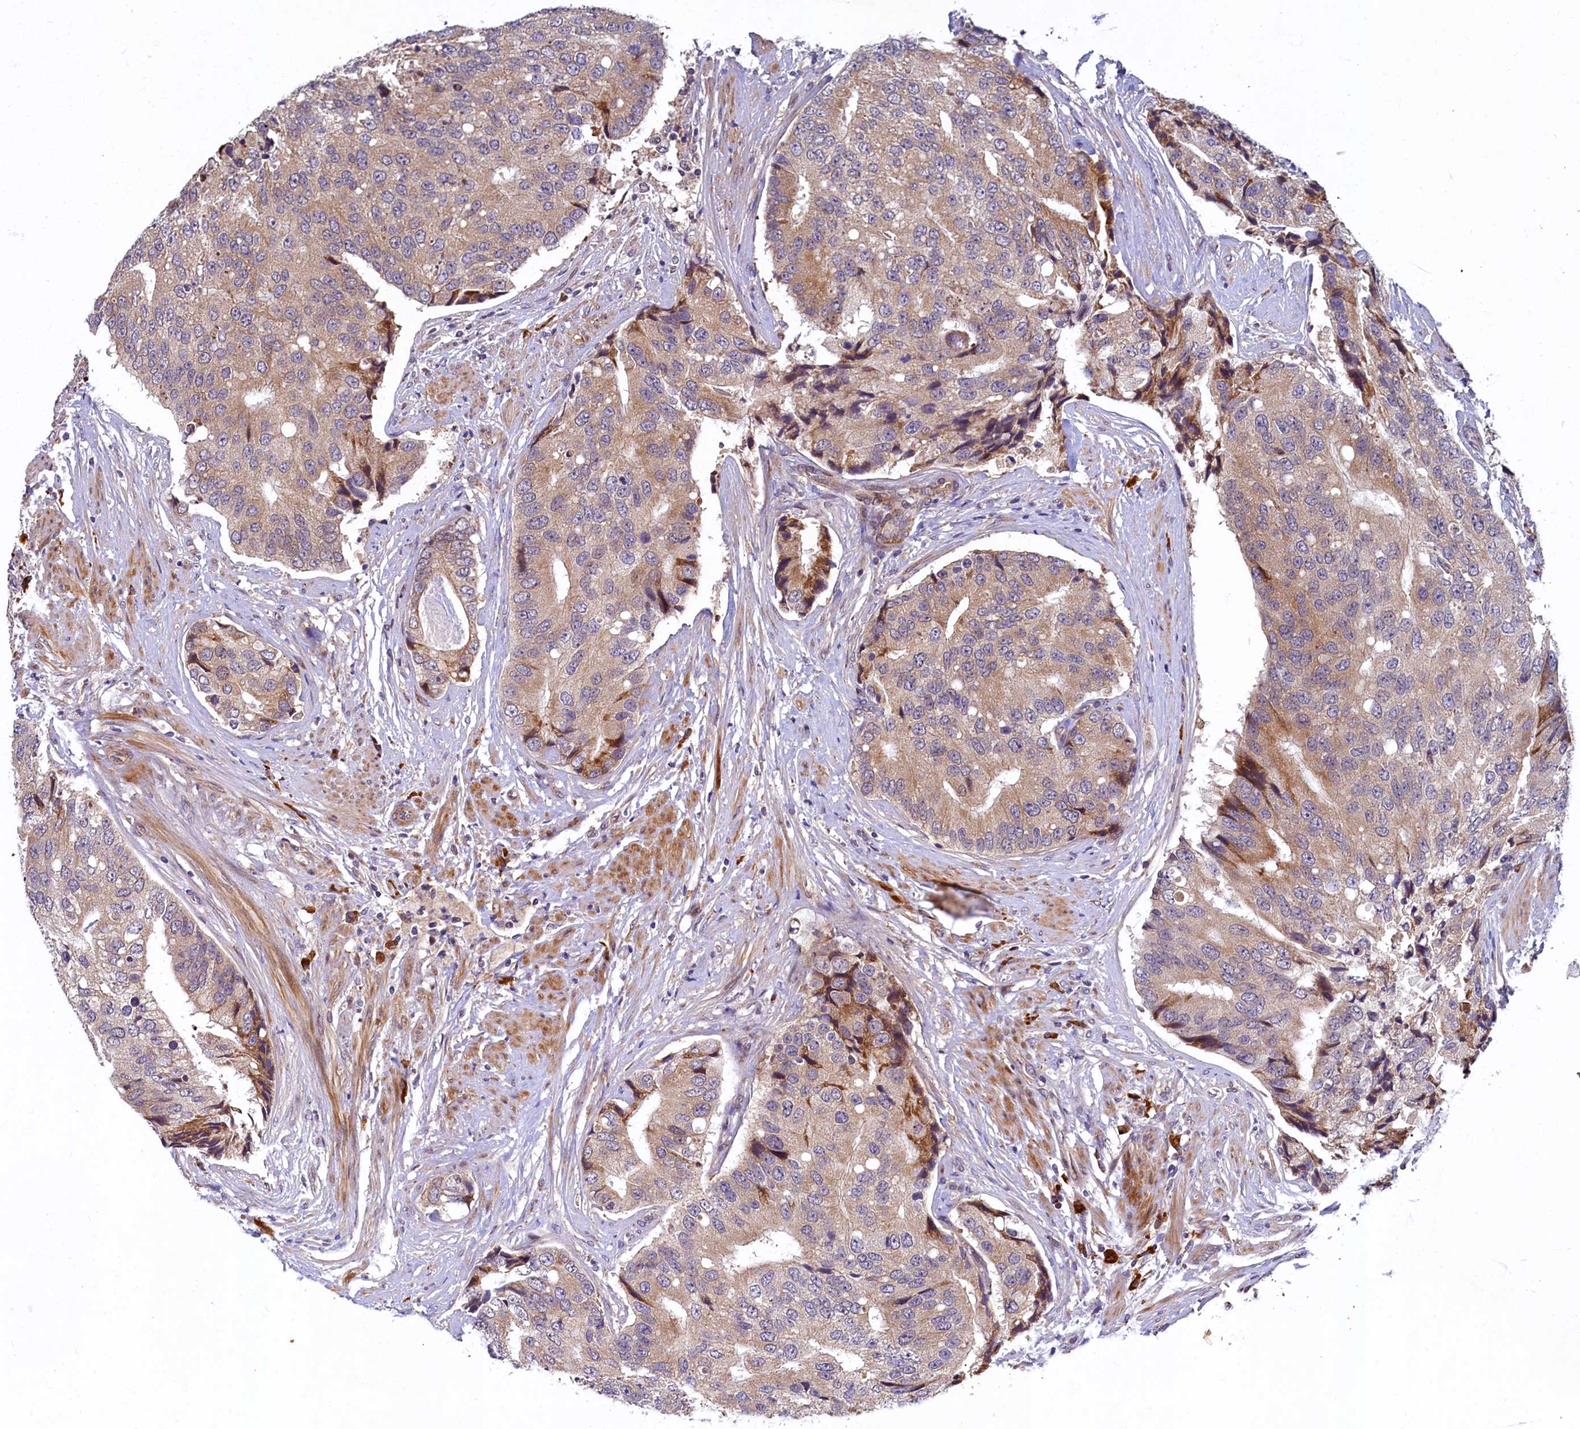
{"staining": {"intensity": "moderate", "quantity": "<25%", "location": "cytoplasmic/membranous"}, "tissue": "prostate cancer", "cell_type": "Tumor cells", "image_type": "cancer", "snomed": [{"axis": "morphology", "description": "Adenocarcinoma, High grade"}, {"axis": "topography", "description": "Prostate"}], "caption": "Adenocarcinoma (high-grade) (prostate) stained with a brown dye reveals moderate cytoplasmic/membranous positive positivity in about <25% of tumor cells.", "gene": "SLC16A14", "patient": {"sex": "male", "age": 70}}